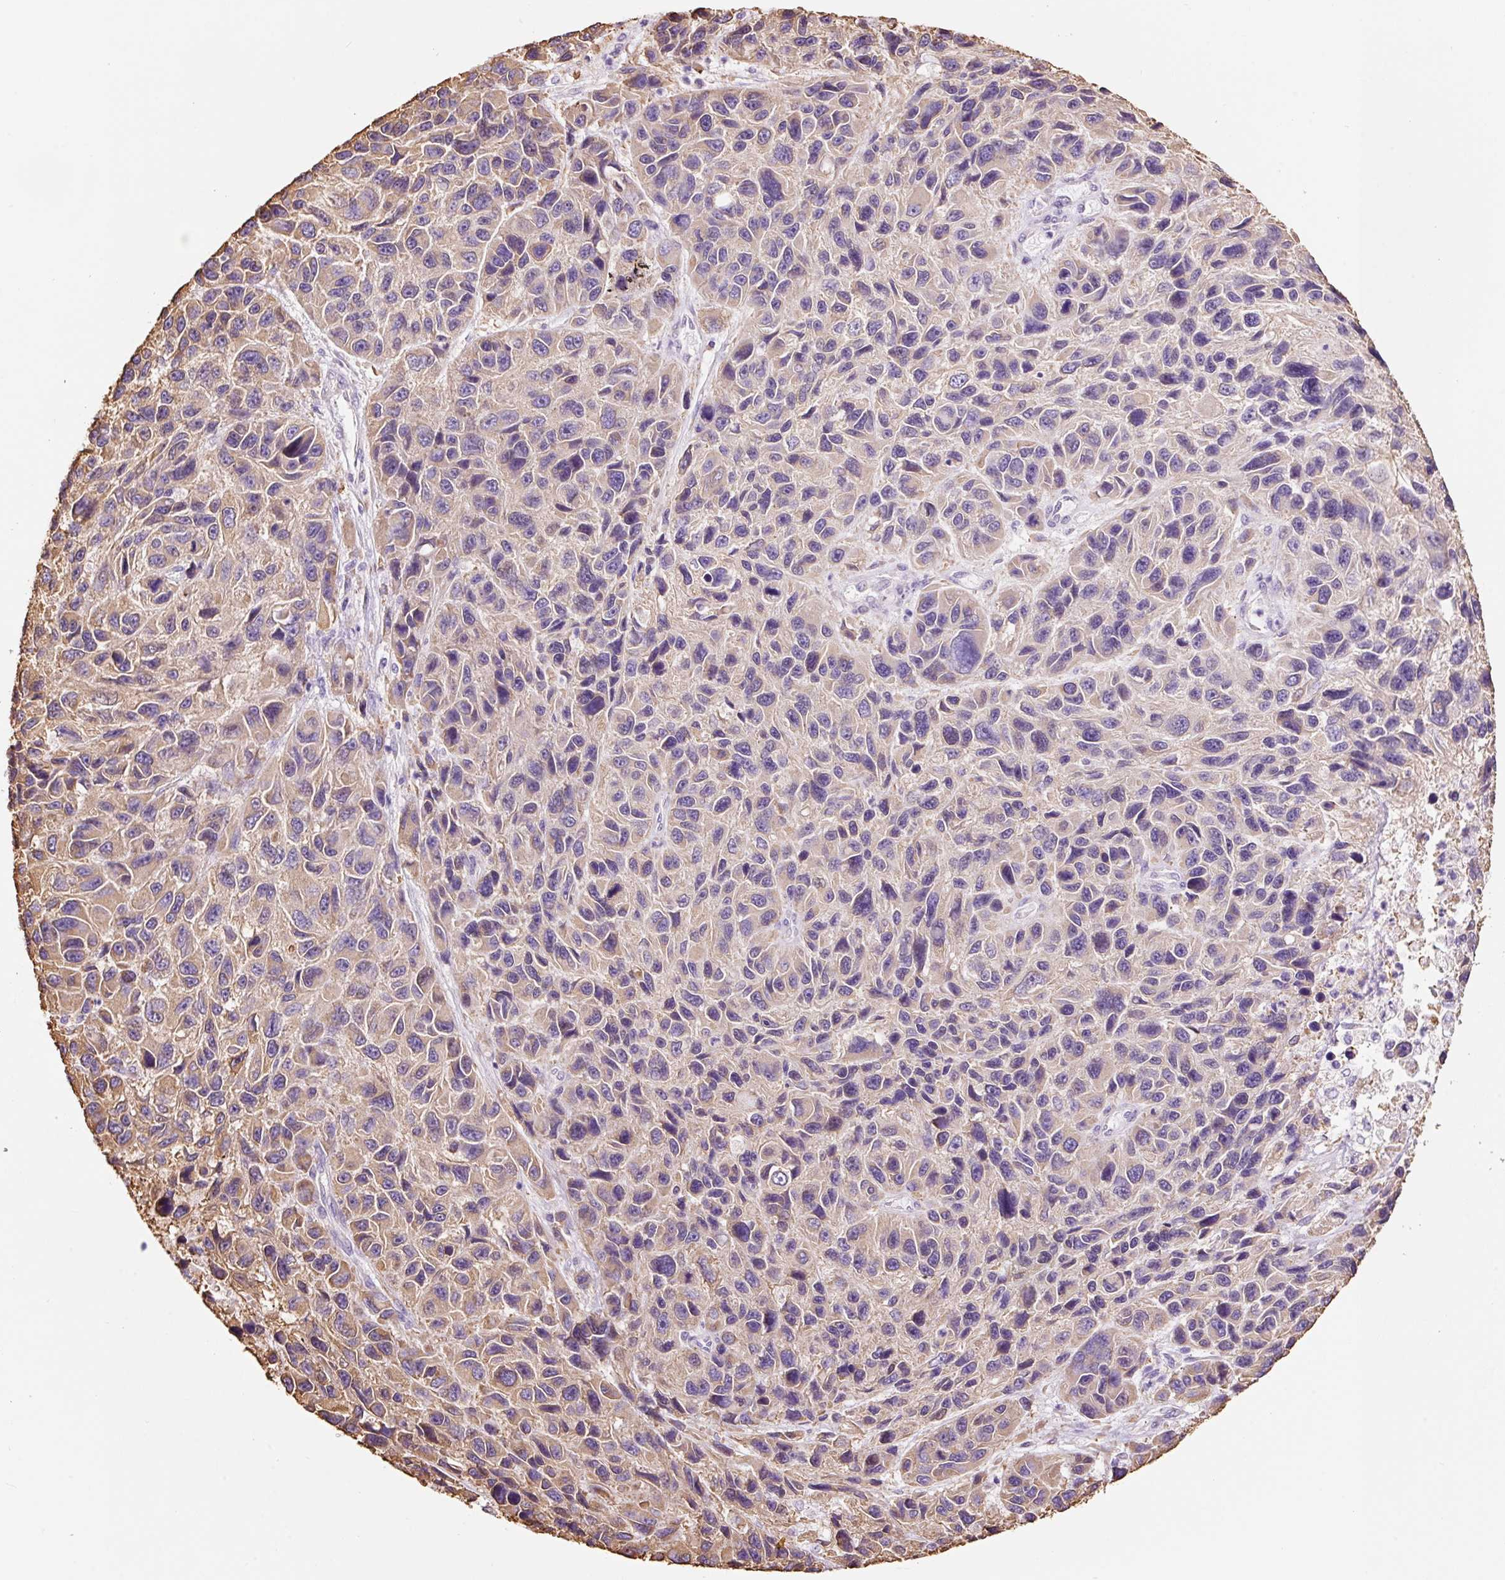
{"staining": {"intensity": "weak", "quantity": ">75%", "location": "cytoplasmic/membranous"}, "tissue": "melanoma", "cell_type": "Tumor cells", "image_type": "cancer", "snomed": [{"axis": "morphology", "description": "Malignant melanoma, NOS"}, {"axis": "topography", "description": "Skin"}], "caption": "Weak cytoplasmic/membranous expression is appreciated in about >75% of tumor cells in melanoma.", "gene": "GCG", "patient": {"sex": "male", "age": 53}}